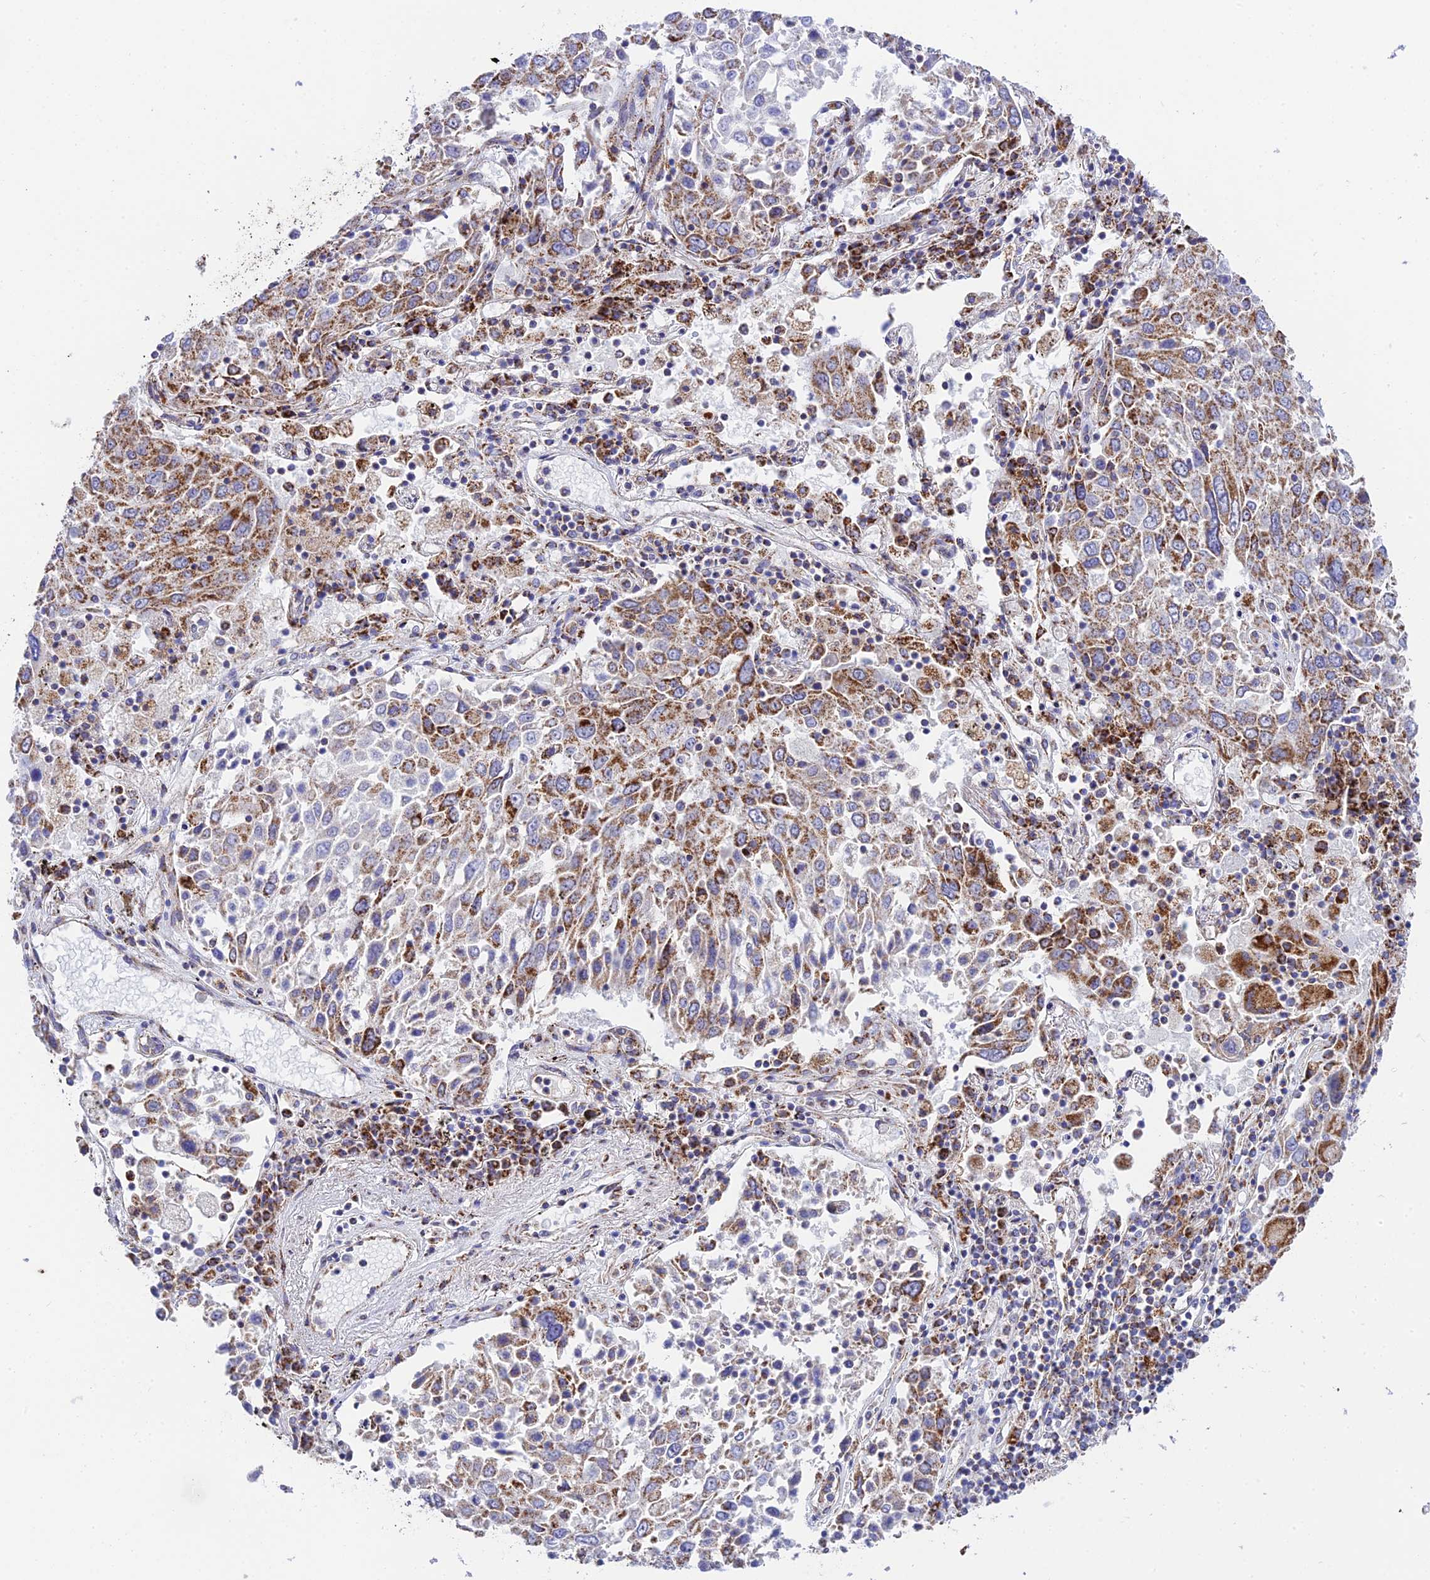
{"staining": {"intensity": "moderate", "quantity": "25%-75%", "location": "cytoplasmic/membranous"}, "tissue": "lung cancer", "cell_type": "Tumor cells", "image_type": "cancer", "snomed": [{"axis": "morphology", "description": "Squamous cell carcinoma, NOS"}, {"axis": "topography", "description": "Lung"}], "caption": "DAB (3,3'-diaminobenzidine) immunohistochemical staining of lung squamous cell carcinoma shows moderate cytoplasmic/membranous protein expression in about 25%-75% of tumor cells. The staining was performed using DAB, with brown indicating positive protein expression. Nuclei are stained blue with hematoxylin.", "gene": "CHCHD3", "patient": {"sex": "male", "age": 65}}